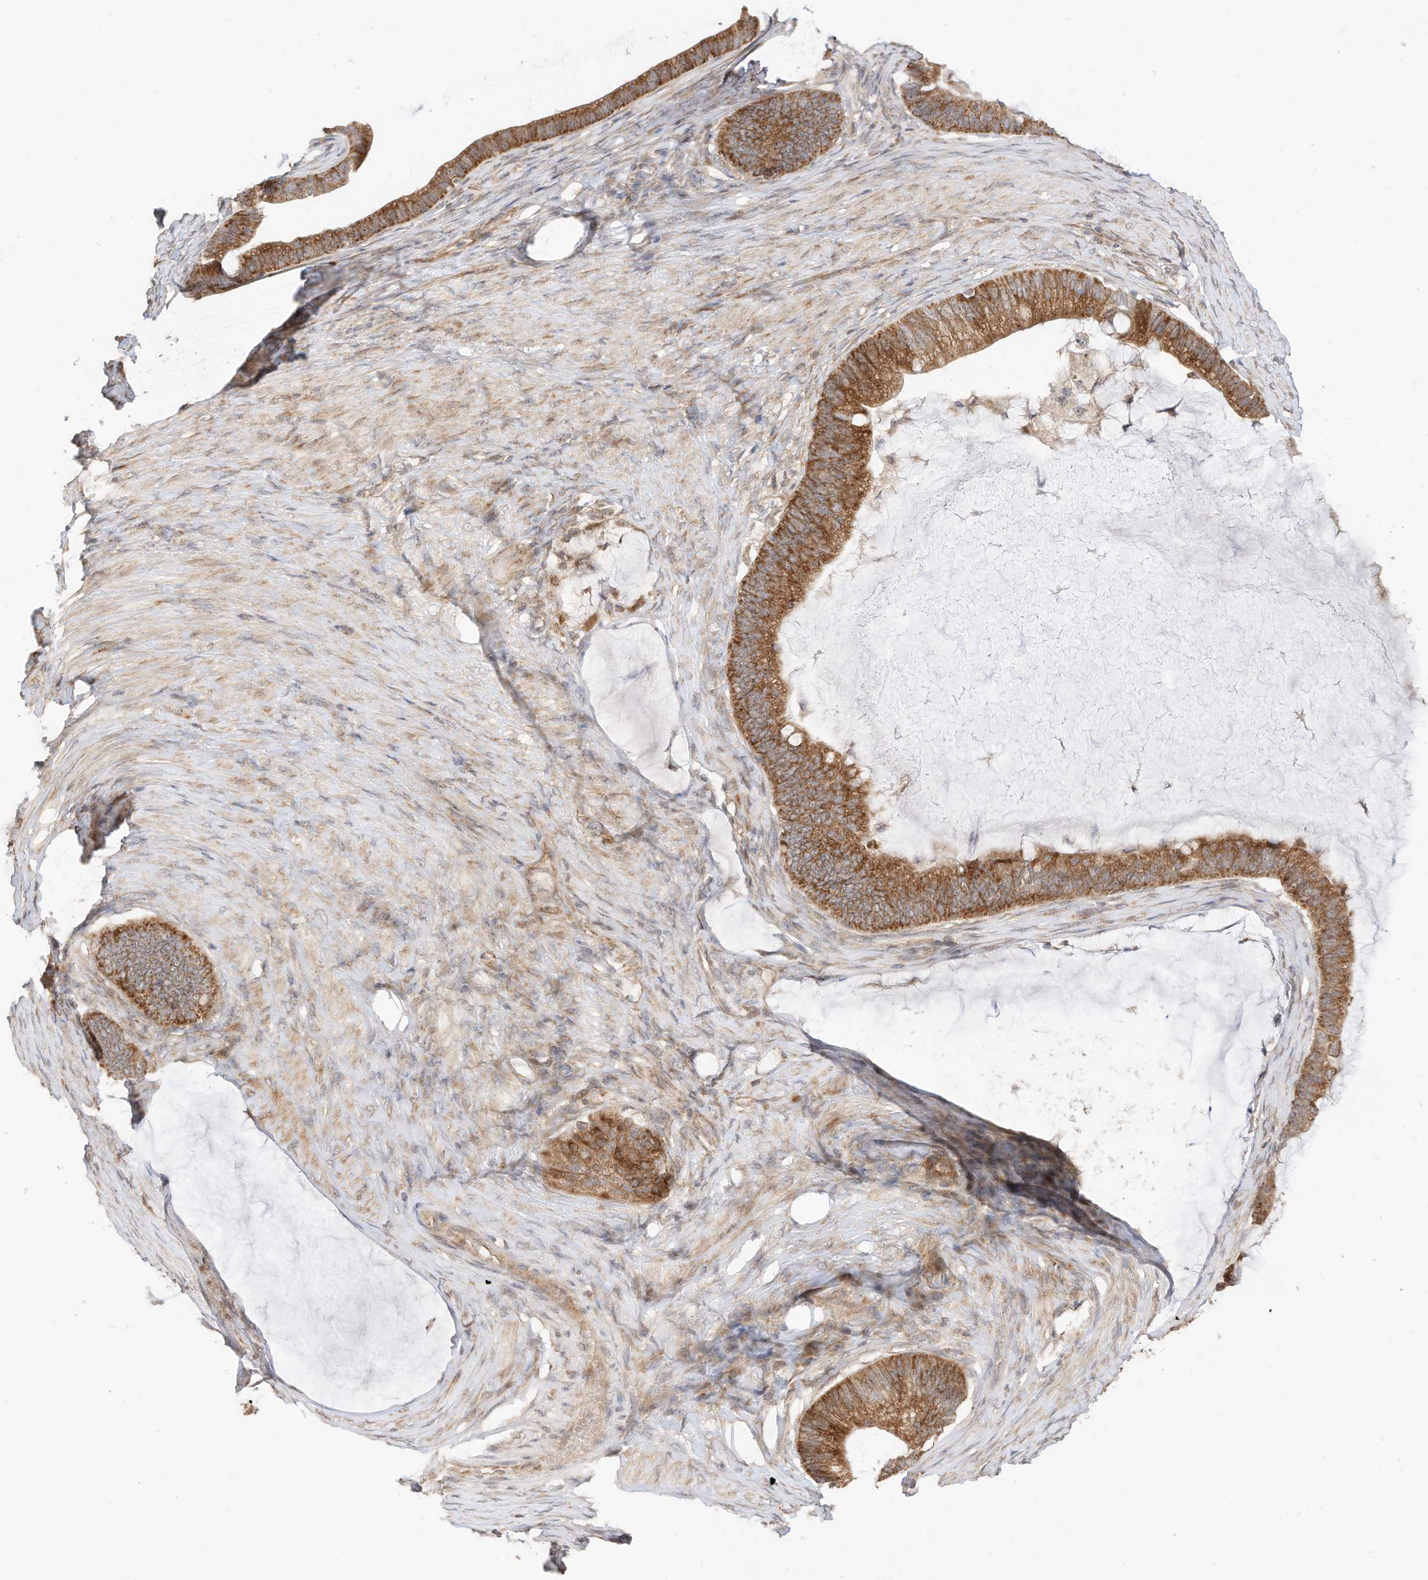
{"staining": {"intensity": "moderate", "quantity": ">75%", "location": "cytoplasmic/membranous"}, "tissue": "ovarian cancer", "cell_type": "Tumor cells", "image_type": "cancer", "snomed": [{"axis": "morphology", "description": "Cystadenocarcinoma, mucinous, NOS"}, {"axis": "topography", "description": "Ovary"}], "caption": "A medium amount of moderate cytoplasmic/membranous positivity is present in approximately >75% of tumor cells in ovarian cancer tissue.", "gene": "CAGE1", "patient": {"sex": "female", "age": 61}}